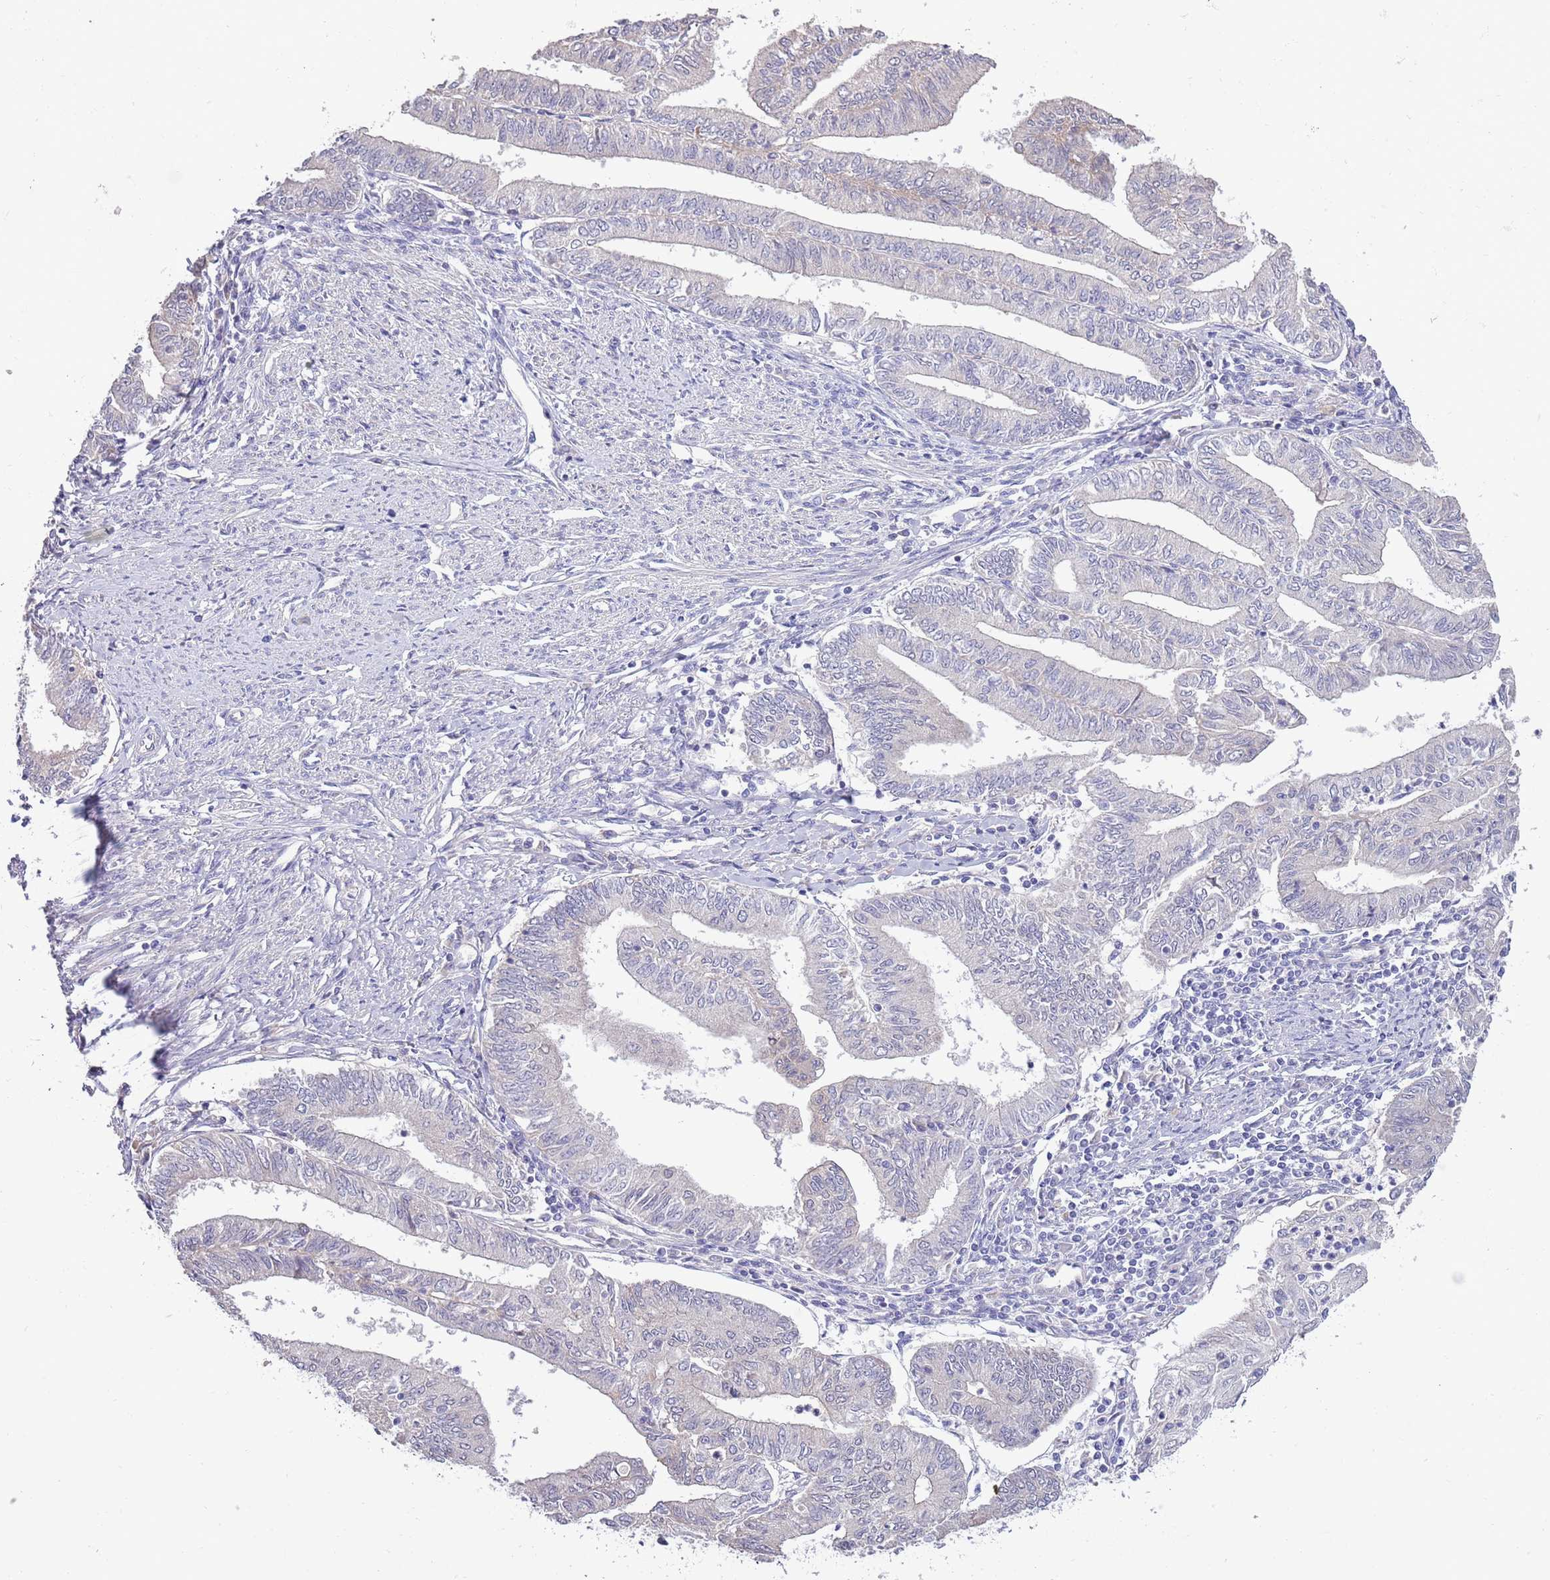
{"staining": {"intensity": "negative", "quantity": "none", "location": "none"}, "tissue": "endometrial cancer", "cell_type": "Tumor cells", "image_type": "cancer", "snomed": [{"axis": "morphology", "description": "Adenocarcinoma, NOS"}, {"axis": "topography", "description": "Endometrium"}], "caption": "A photomicrograph of human endometrial cancer is negative for staining in tumor cells. (Brightfield microscopy of DAB (3,3'-diaminobenzidine) IHC at high magnification).", "gene": "LIPJ", "patient": {"sex": "female", "age": 66}}